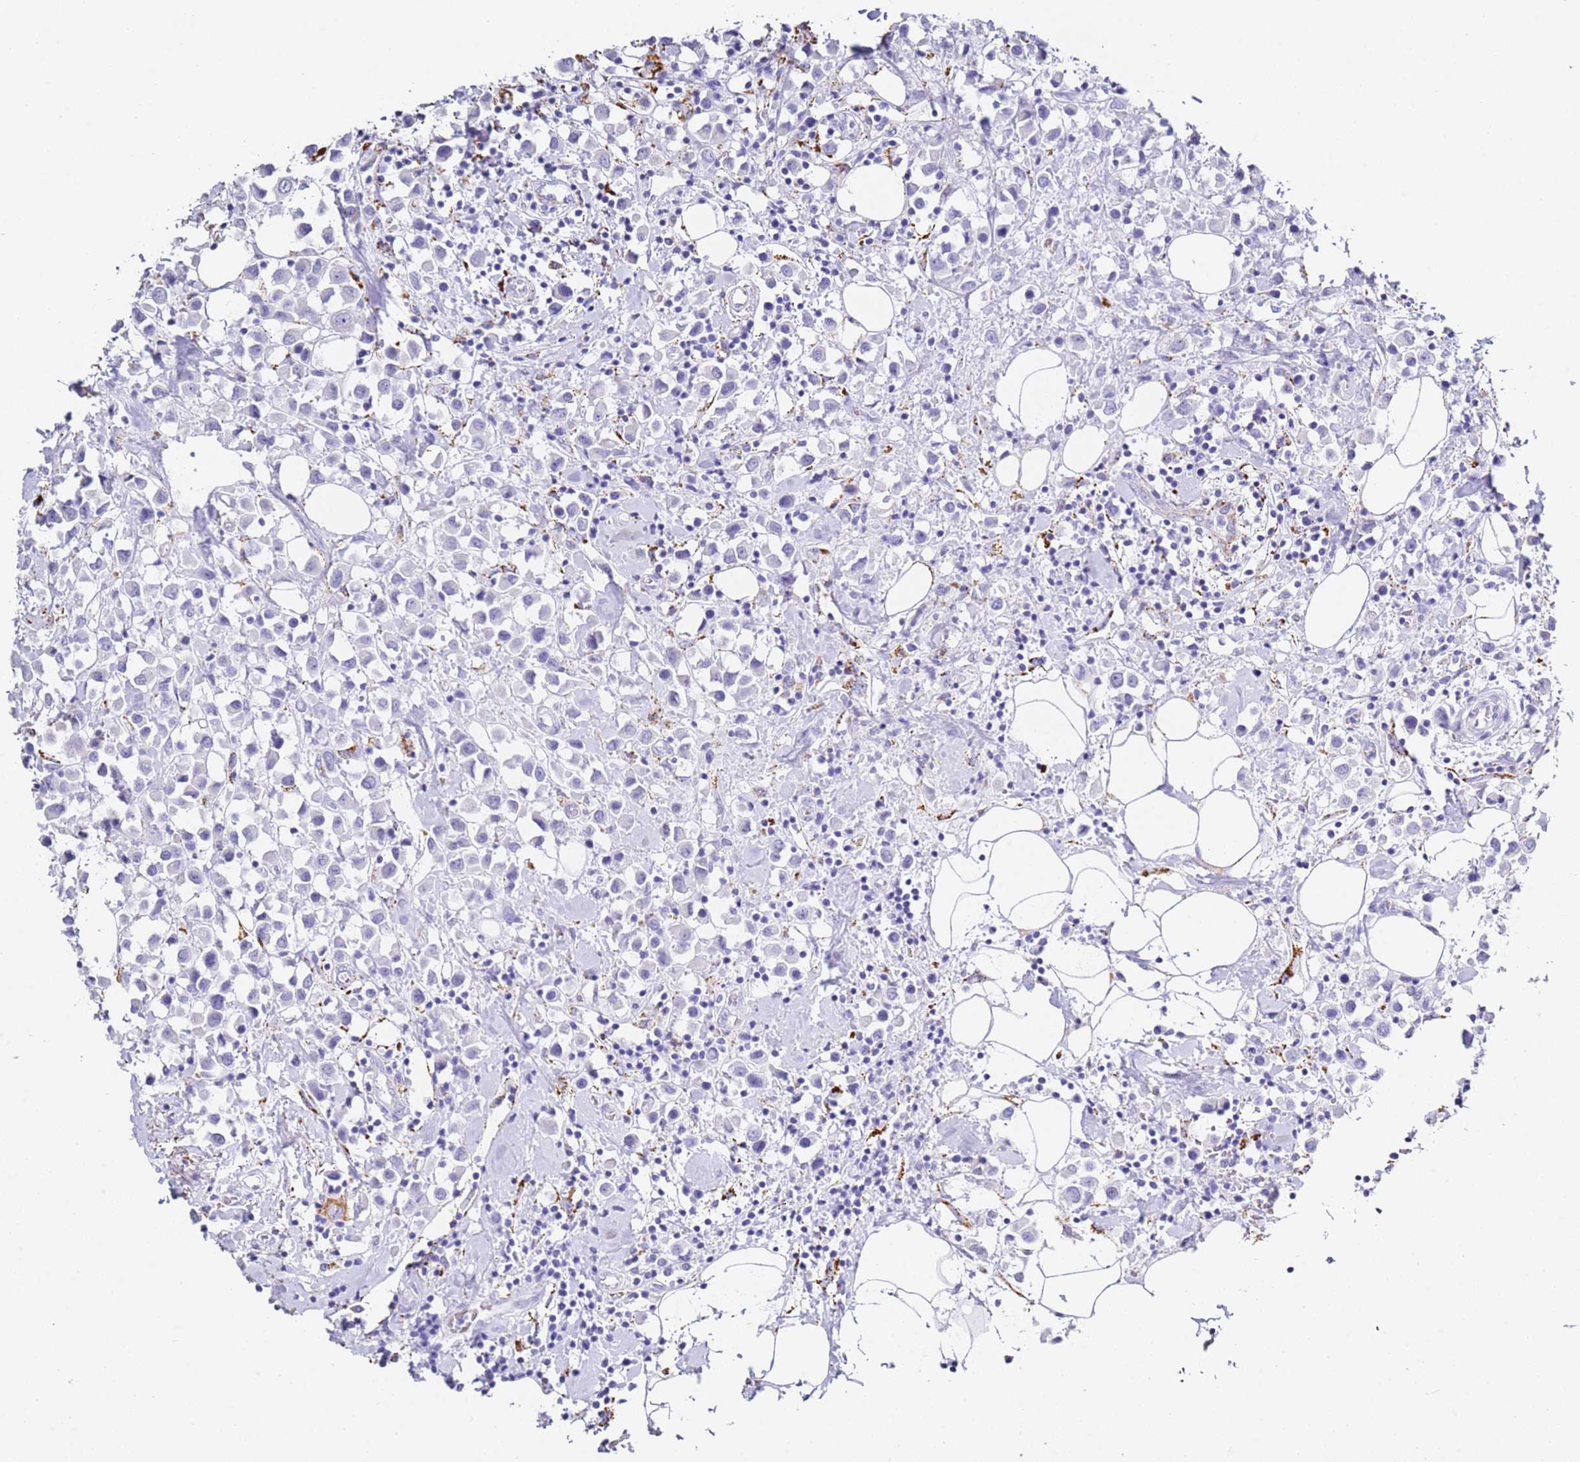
{"staining": {"intensity": "negative", "quantity": "none", "location": "none"}, "tissue": "breast cancer", "cell_type": "Tumor cells", "image_type": "cancer", "snomed": [{"axis": "morphology", "description": "Duct carcinoma"}, {"axis": "topography", "description": "Breast"}], "caption": "Tumor cells show no significant positivity in breast cancer.", "gene": "PTBP2", "patient": {"sex": "female", "age": 61}}